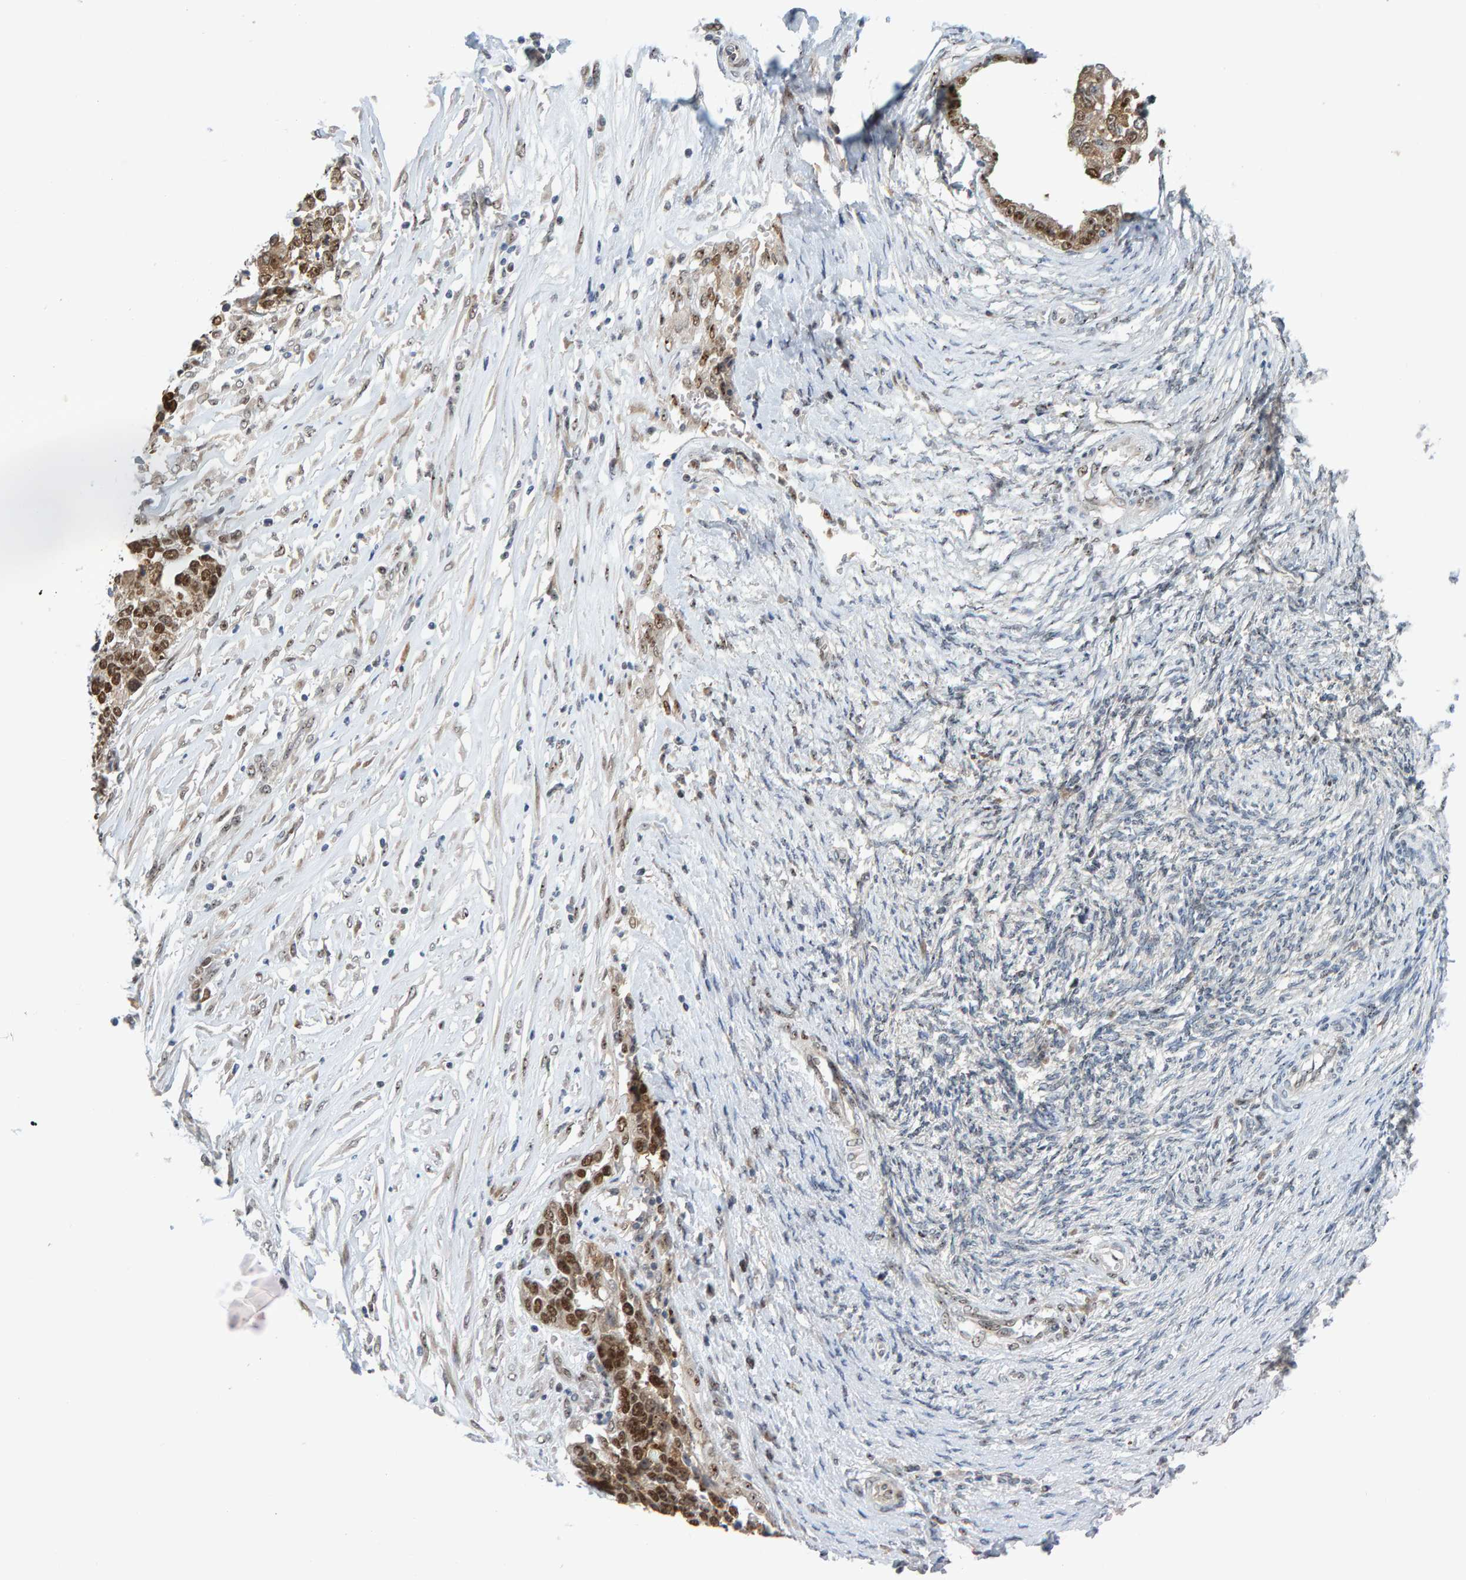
{"staining": {"intensity": "strong", "quantity": ">75%", "location": "nuclear"}, "tissue": "ovarian cancer", "cell_type": "Tumor cells", "image_type": "cancer", "snomed": [{"axis": "morphology", "description": "Cystadenocarcinoma, serous, NOS"}, {"axis": "topography", "description": "Ovary"}], "caption": "IHC of ovarian cancer (serous cystadenocarcinoma) displays high levels of strong nuclear positivity in approximately >75% of tumor cells. Immunohistochemistry (ihc) stains the protein of interest in brown and the nuclei are stained blue.", "gene": "POLR1E", "patient": {"sex": "female", "age": 44}}